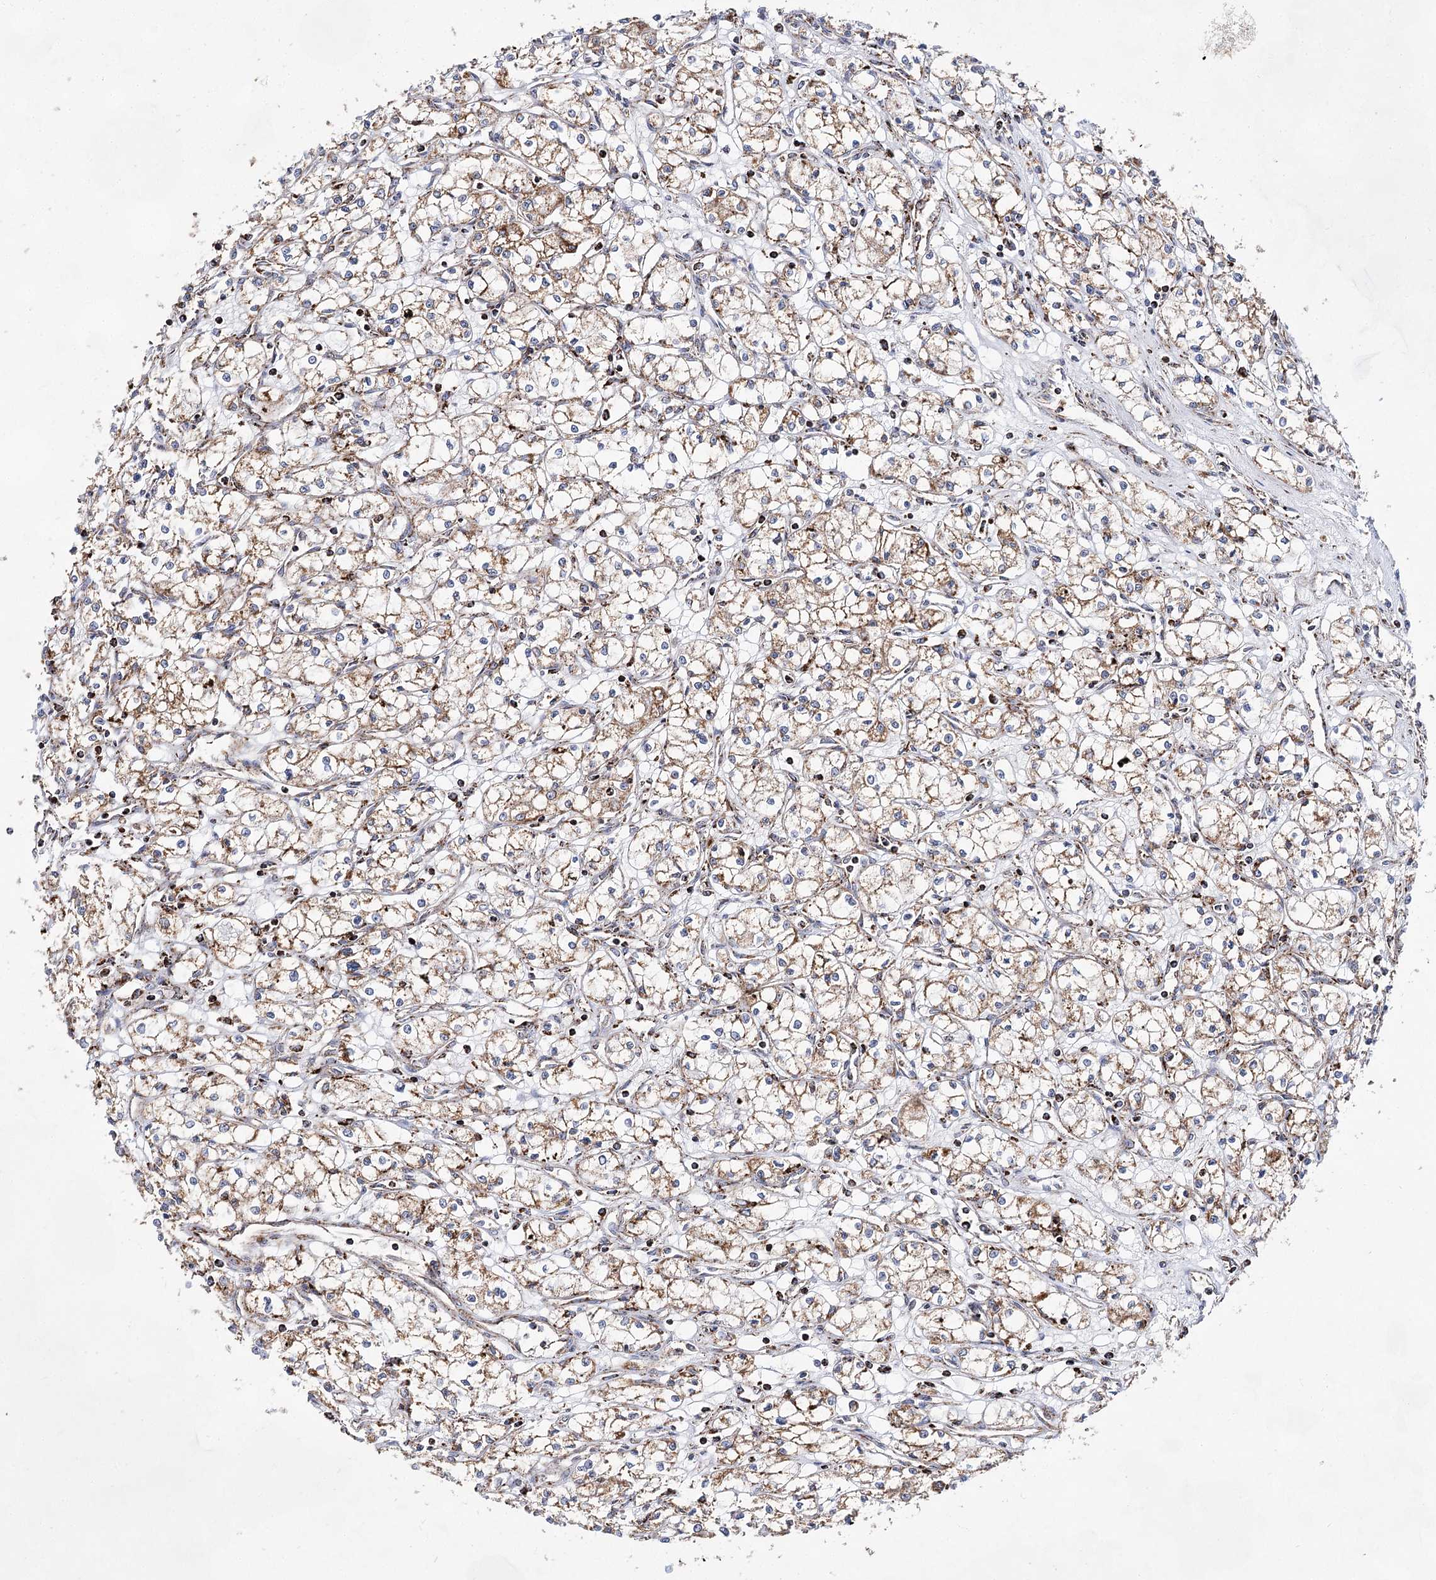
{"staining": {"intensity": "moderate", "quantity": ">75%", "location": "cytoplasmic/membranous"}, "tissue": "renal cancer", "cell_type": "Tumor cells", "image_type": "cancer", "snomed": [{"axis": "morphology", "description": "Adenocarcinoma, NOS"}, {"axis": "topography", "description": "Kidney"}], "caption": "High-power microscopy captured an IHC photomicrograph of renal adenocarcinoma, revealing moderate cytoplasmic/membranous expression in approximately >75% of tumor cells.", "gene": "NADK2", "patient": {"sex": "male", "age": 59}}